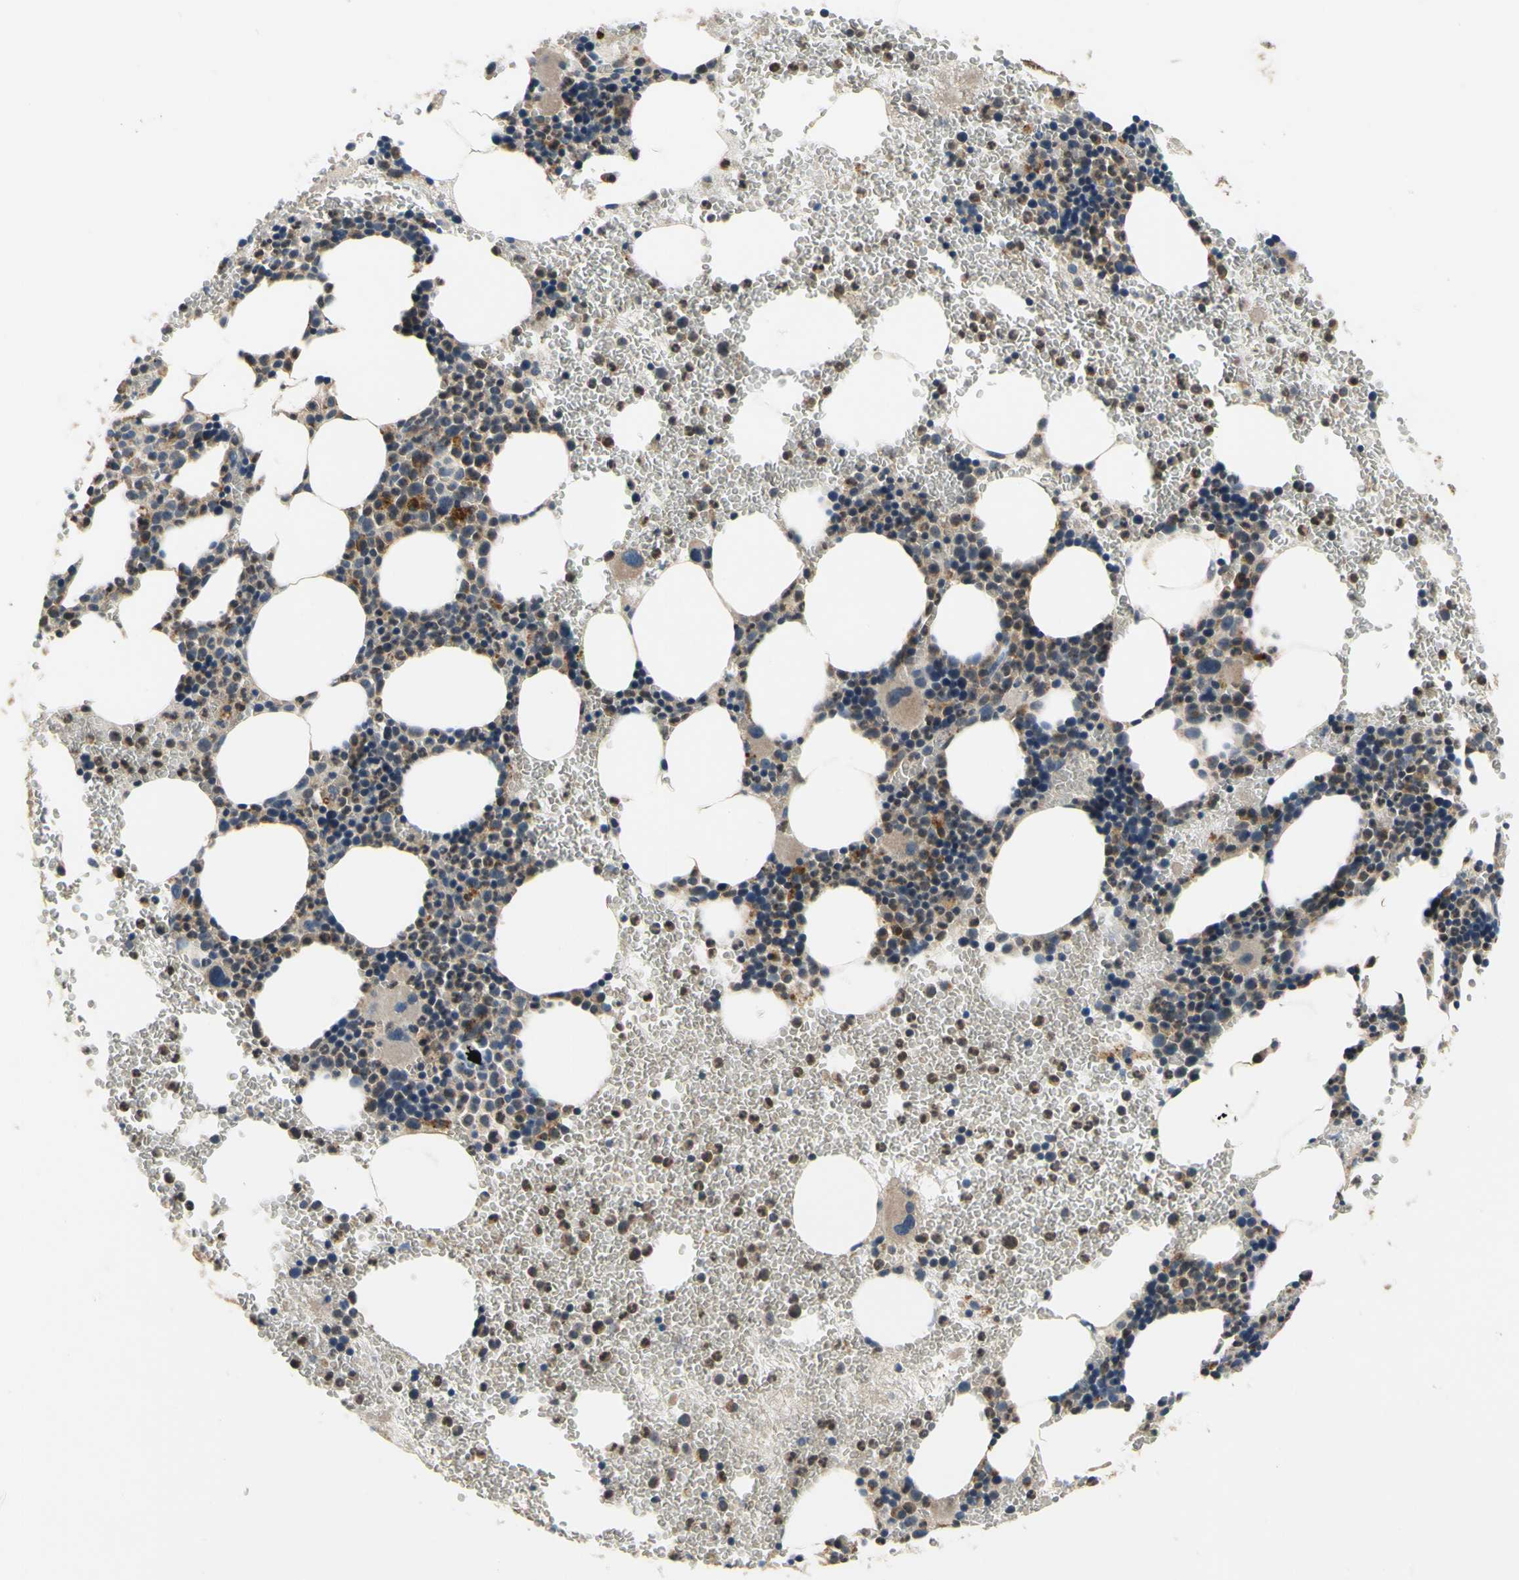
{"staining": {"intensity": "weak", "quantity": "25%-75%", "location": "cytoplasmic/membranous"}, "tissue": "bone marrow", "cell_type": "Hematopoietic cells", "image_type": "normal", "snomed": [{"axis": "morphology", "description": "Normal tissue, NOS"}, {"axis": "morphology", "description": "Inflammation, NOS"}, {"axis": "topography", "description": "Bone marrow"}], "caption": "About 25%-75% of hematopoietic cells in unremarkable bone marrow demonstrate weak cytoplasmic/membranous protein positivity as visualized by brown immunohistochemical staining.", "gene": "PLA2G4A", "patient": {"sex": "female", "age": 76}}